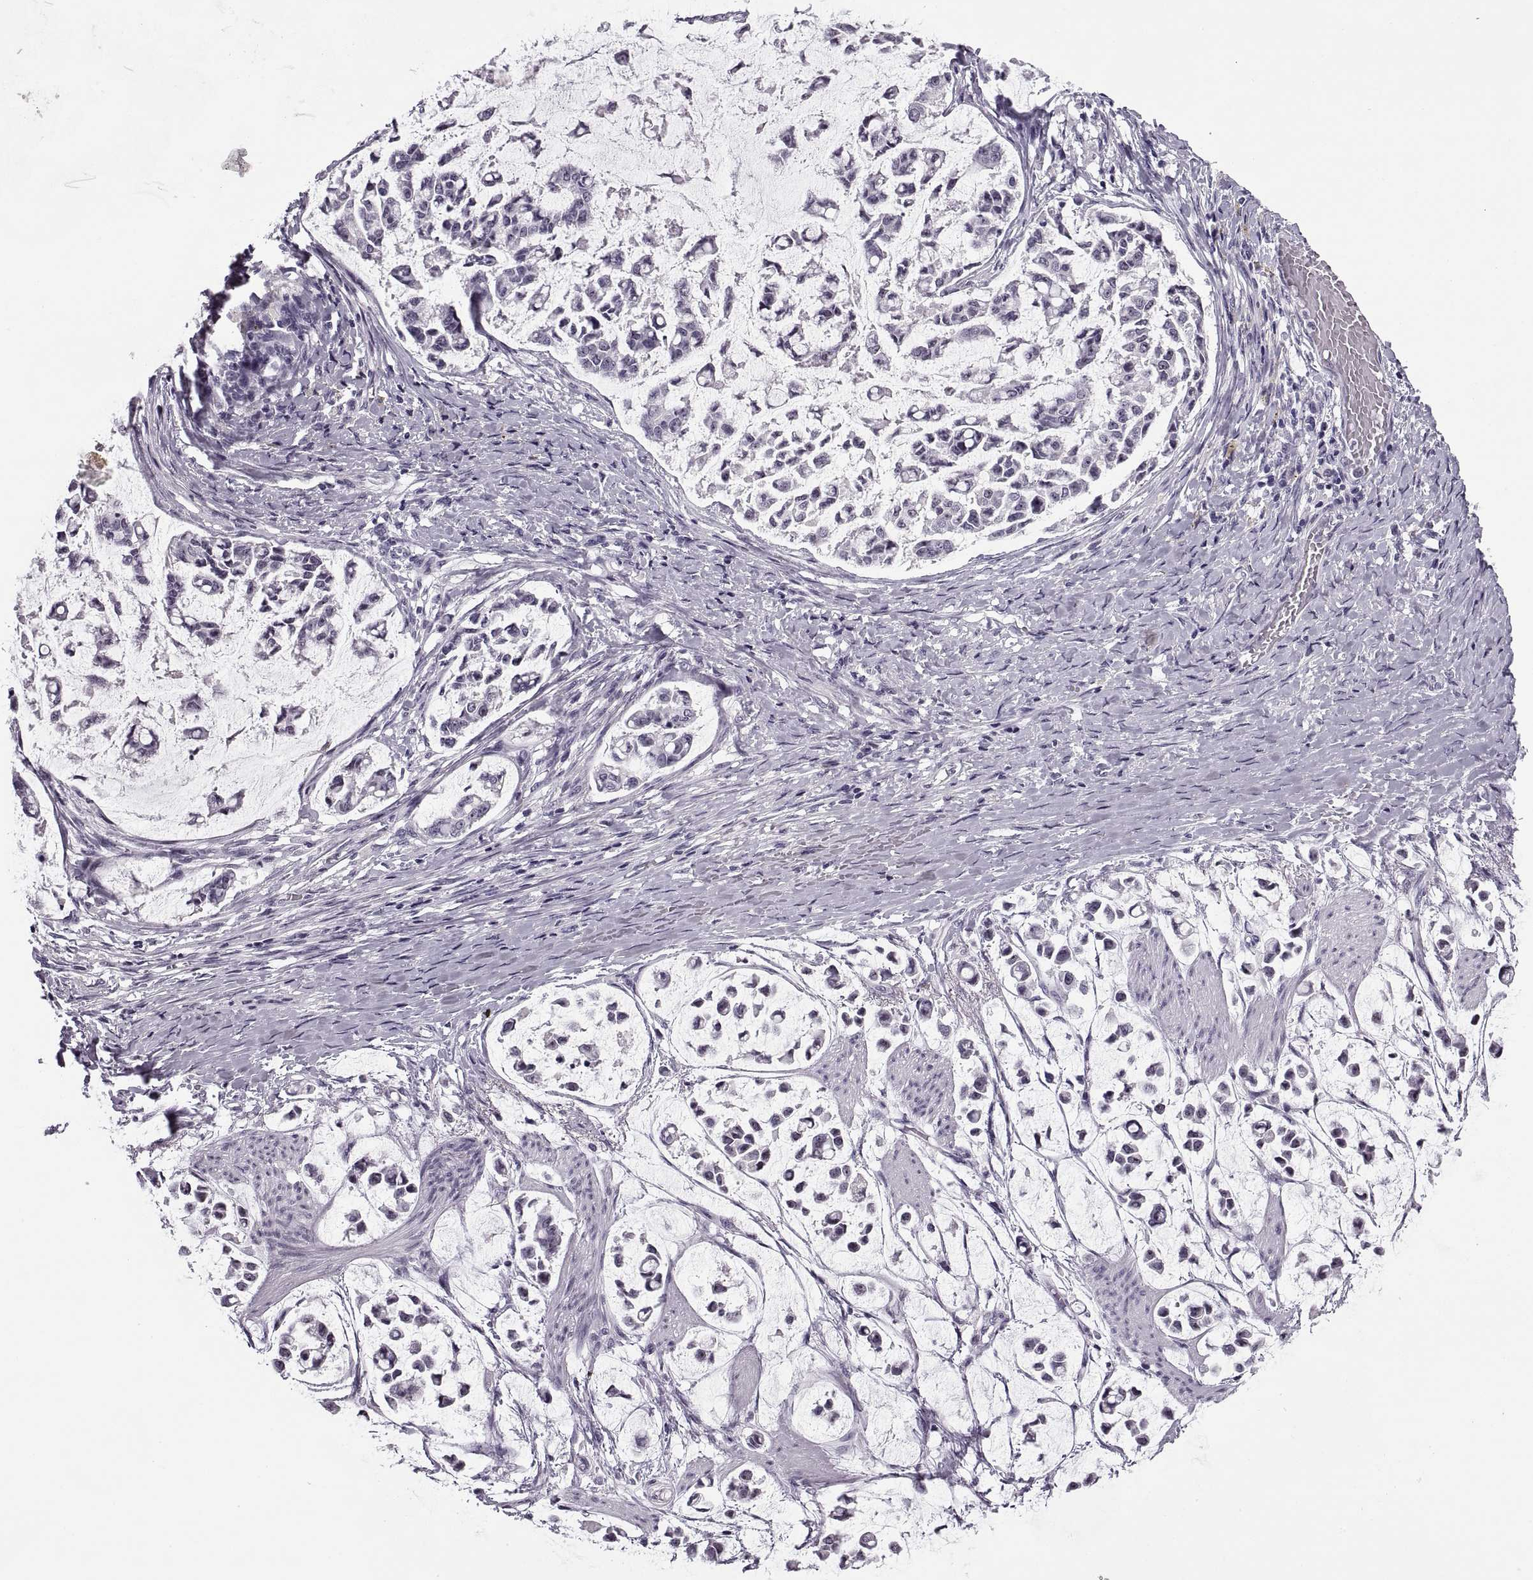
{"staining": {"intensity": "negative", "quantity": "none", "location": "none"}, "tissue": "stomach cancer", "cell_type": "Tumor cells", "image_type": "cancer", "snomed": [{"axis": "morphology", "description": "Adenocarcinoma, NOS"}, {"axis": "topography", "description": "Stomach"}], "caption": "Adenocarcinoma (stomach) was stained to show a protein in brown. There is no significant staining in tumor cells.", "gene": "TBC1D3G", "patient": {"sex": "male", "age": 82}}